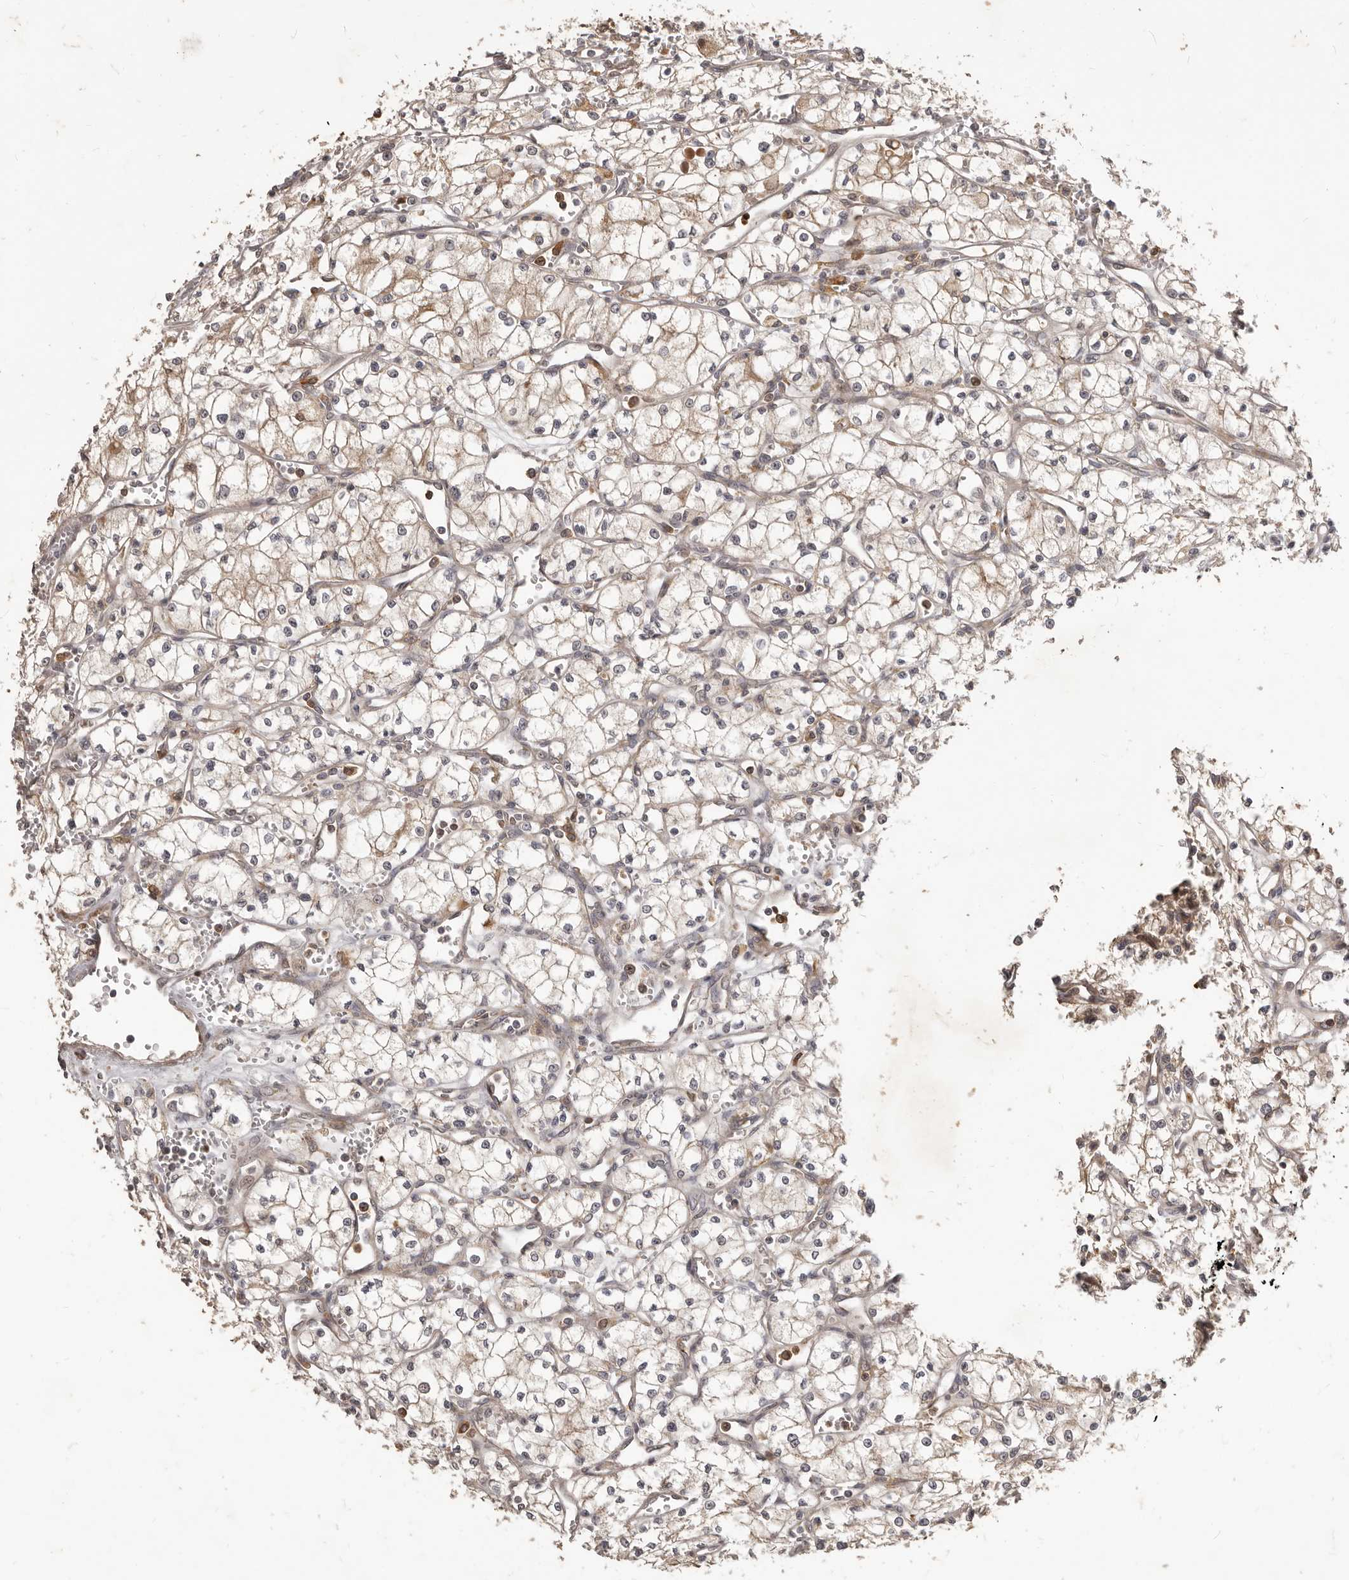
{"staining": {"intensity": "weak", "quantity": ">75%", "location": "cytoplasmic/membranous"}, "tissue": "renal cancer", "cell_type": "Tumor cells", "image_type": "cancer", "snomed": [{"axis": "morphology", "description": "Adenocarcinoma, NOS"}, {"axis": "topography", "description": "Kidney"}], "caption": "Immunohistochemical staining of renal cancer shows weak cytoplasmic/membranous protein staining in about >75% of tumor cells. The staining was performed using DAB, with brown indicating positive protein expression. Nuclei are stained blue with hematoxylin.", "gene": "RNF187", "patient": {"sex": "male", "age": 59}}